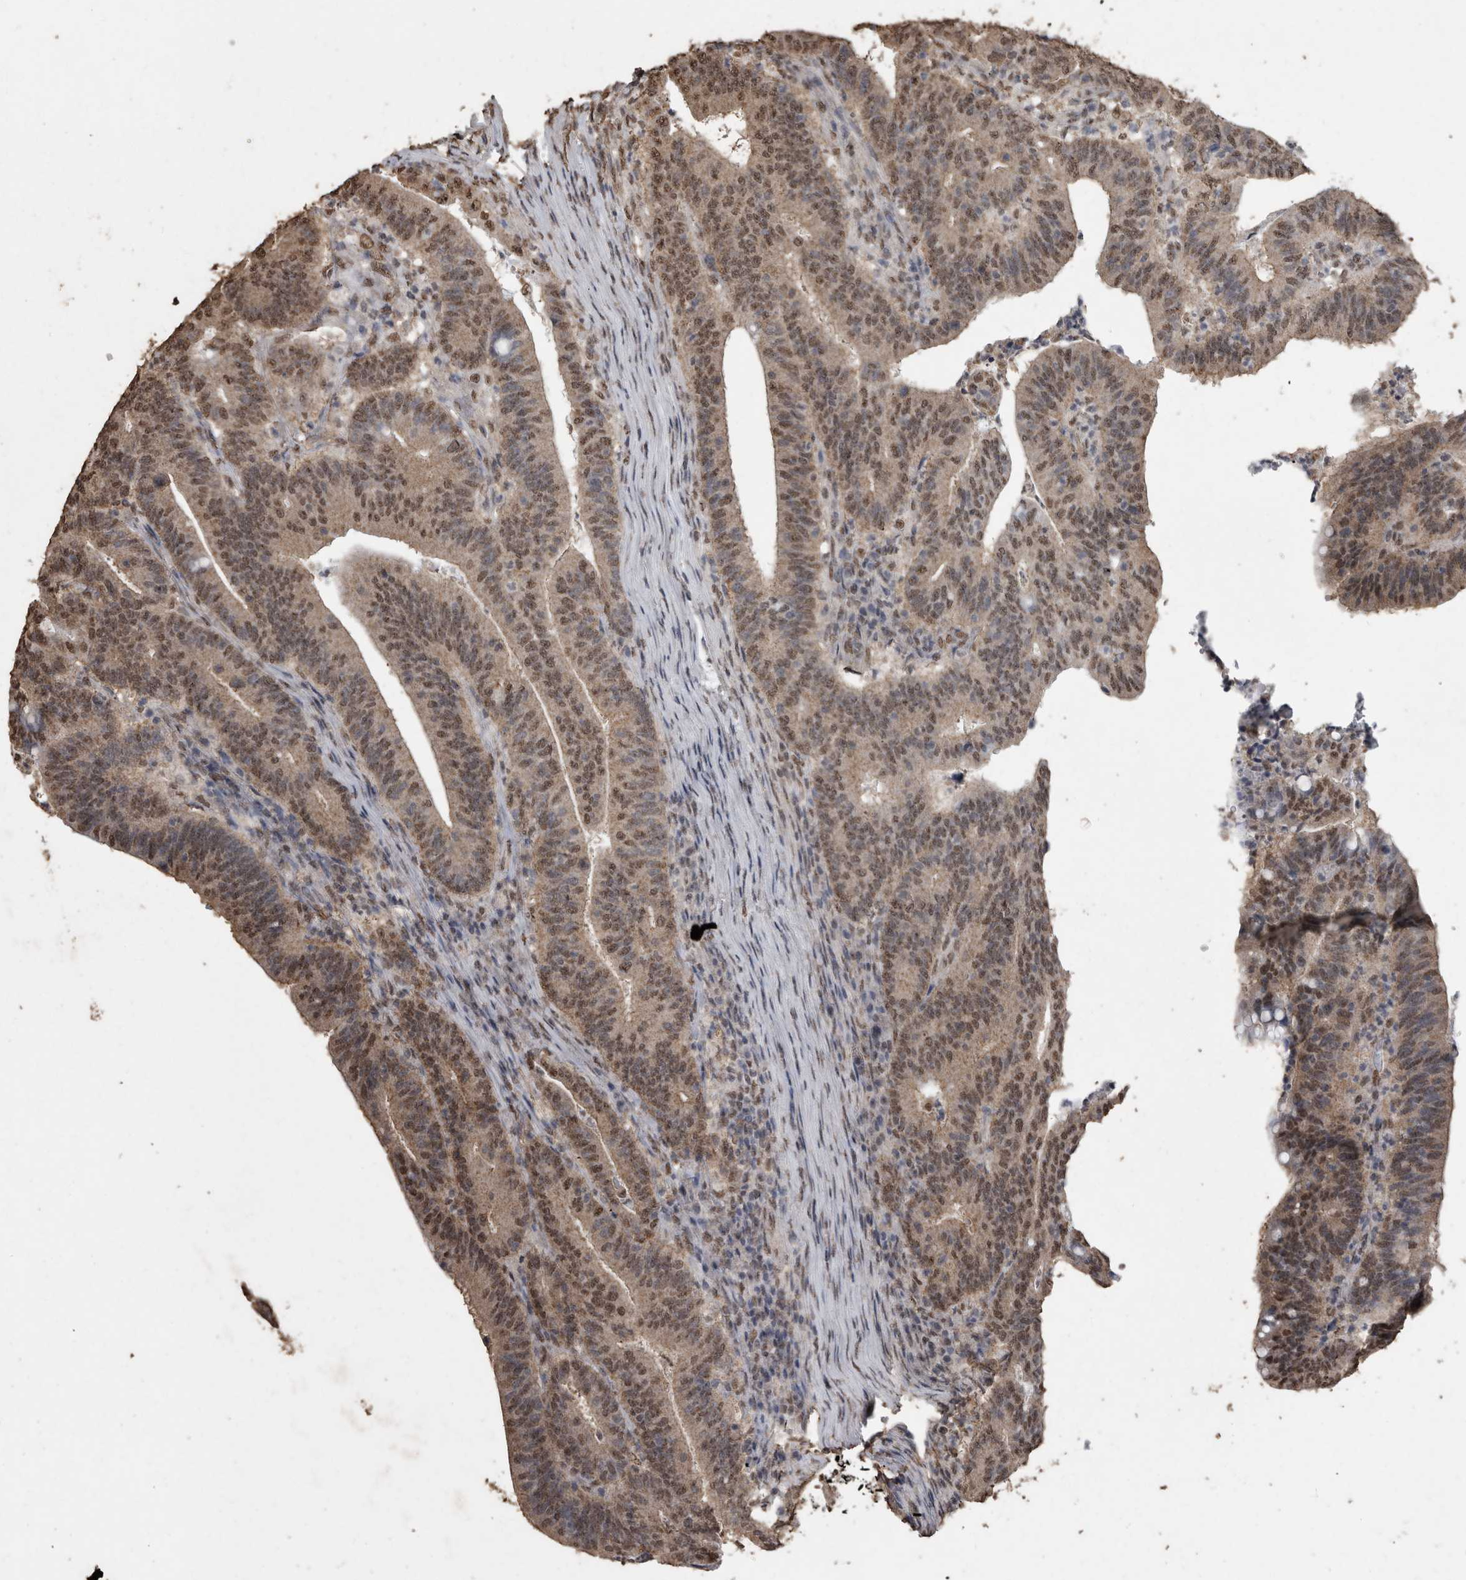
{"staining": {"intensity": "weak", "quantity": ">75%", "location": "nuclear"}, "tissue": "colorectal cancer", "cell_type": "Tumor cells", "image_type": "cancer", "snomed": [{"axis": "morphology", "description": "Adenocarcinoma, NOS"}, {"axis": "topography", "description": "Colon"}], "caption": "About >75% of tumor cells in colorectal cancer (adenocarcinoma) exhibit weak nuclear protein expression as visualized by brown immunohistochemical staining.", "gene": "SMAD7", "patient": {"sex": "female", "age": 66}}